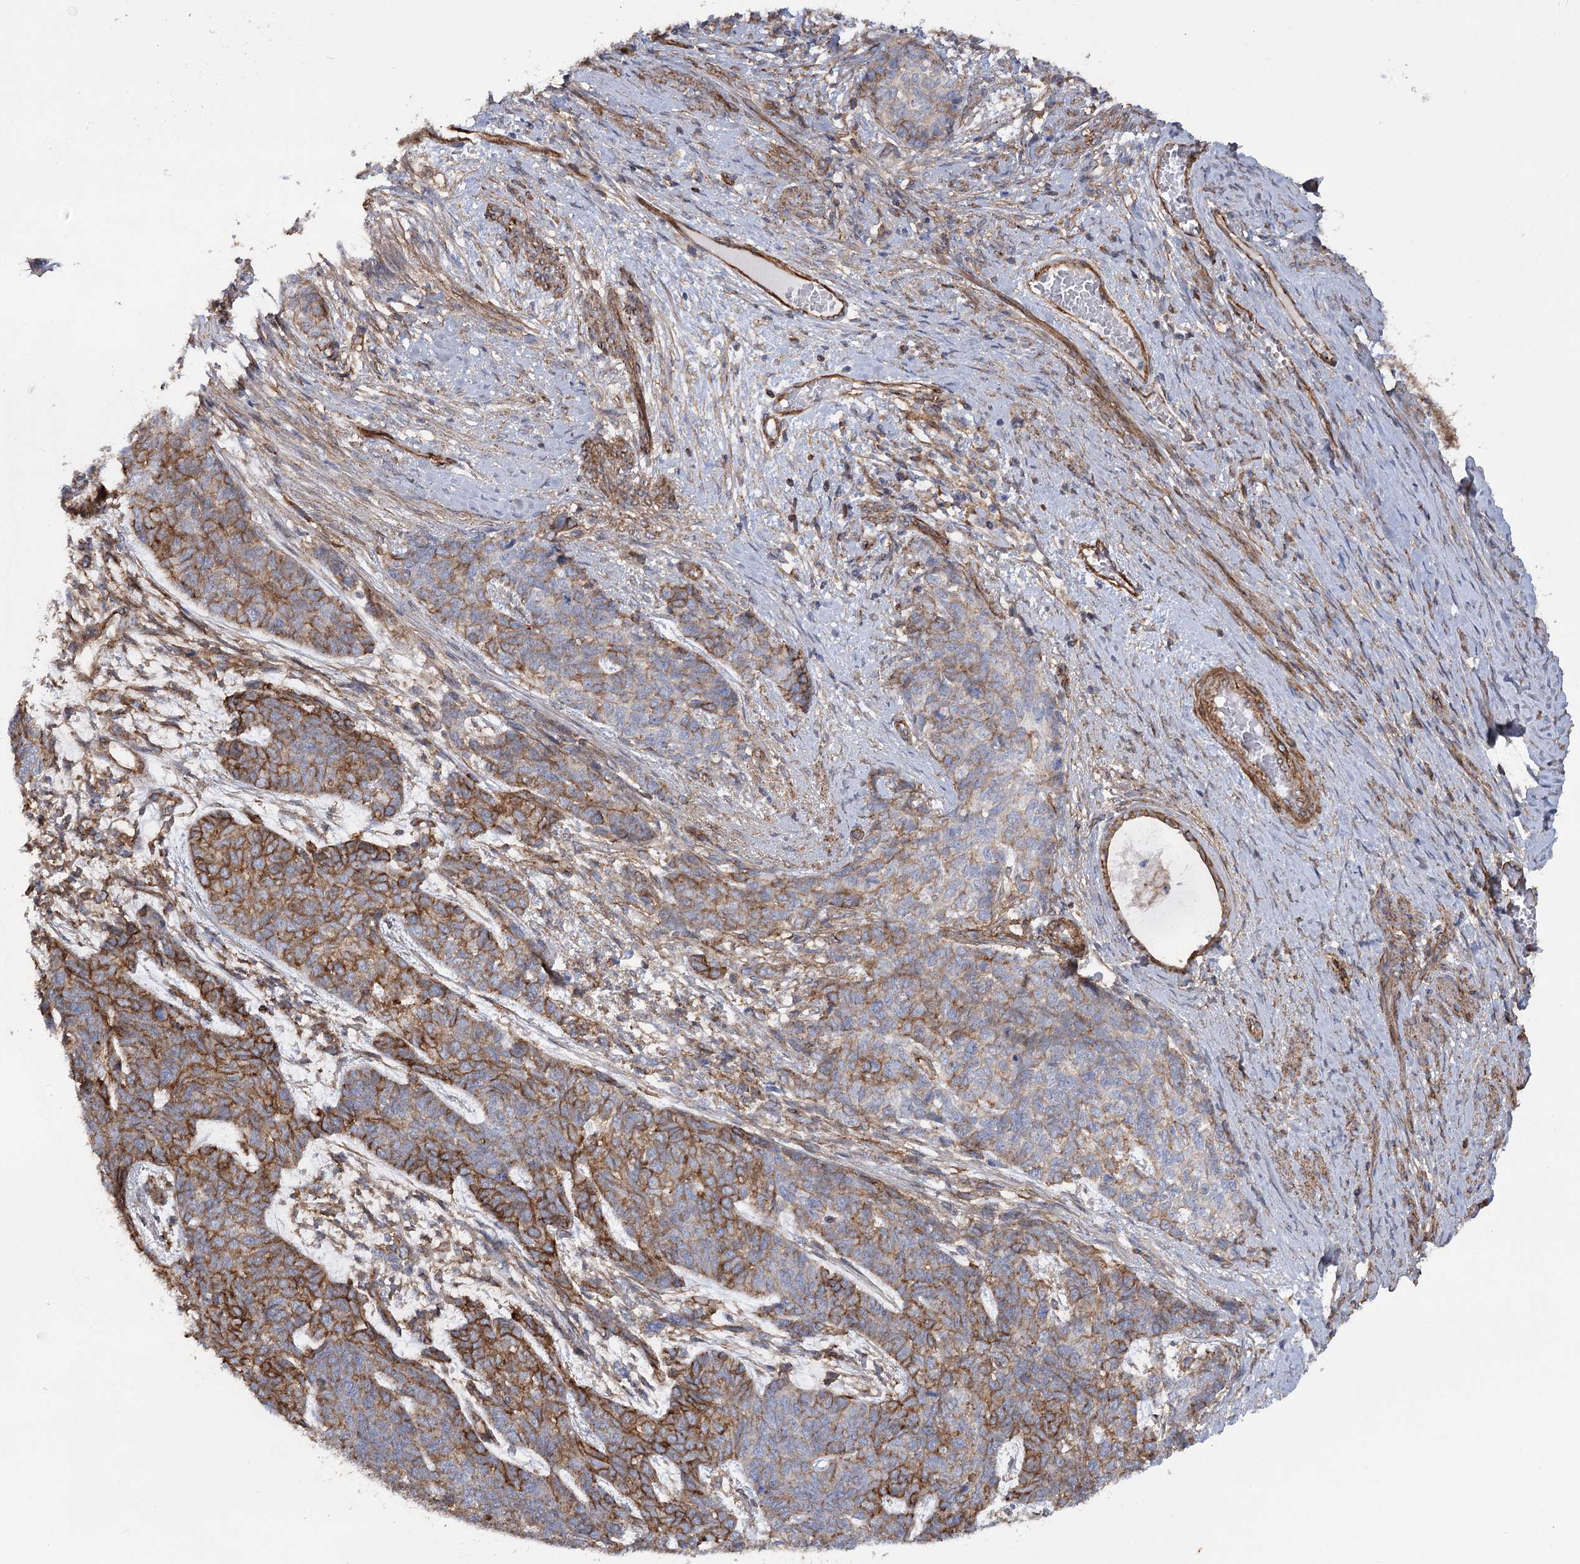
{"staining": {"intensity": "moderate", "quantity": ">75%", "location": "cytoplasmic/membranous"}, "tissue": "cervical cancer", "cell_type": "Tumor cells", "image_type": "cancer", "snomed": [{"axis": "morphology", "description": "Squamous cell carcinoma, NOS"}, {"axis": "topography", "description": "Cervix"}], "caption": "High-power microscopy captured an immunohistochemistry (IHC) photomicrograph of cervical cancer, revealing moderate cytoplasmic/membranous staining in approximately >75% of tumor cells.", "gene": "SYNPO2", "patient": {"sex": "female", "age": 63}}